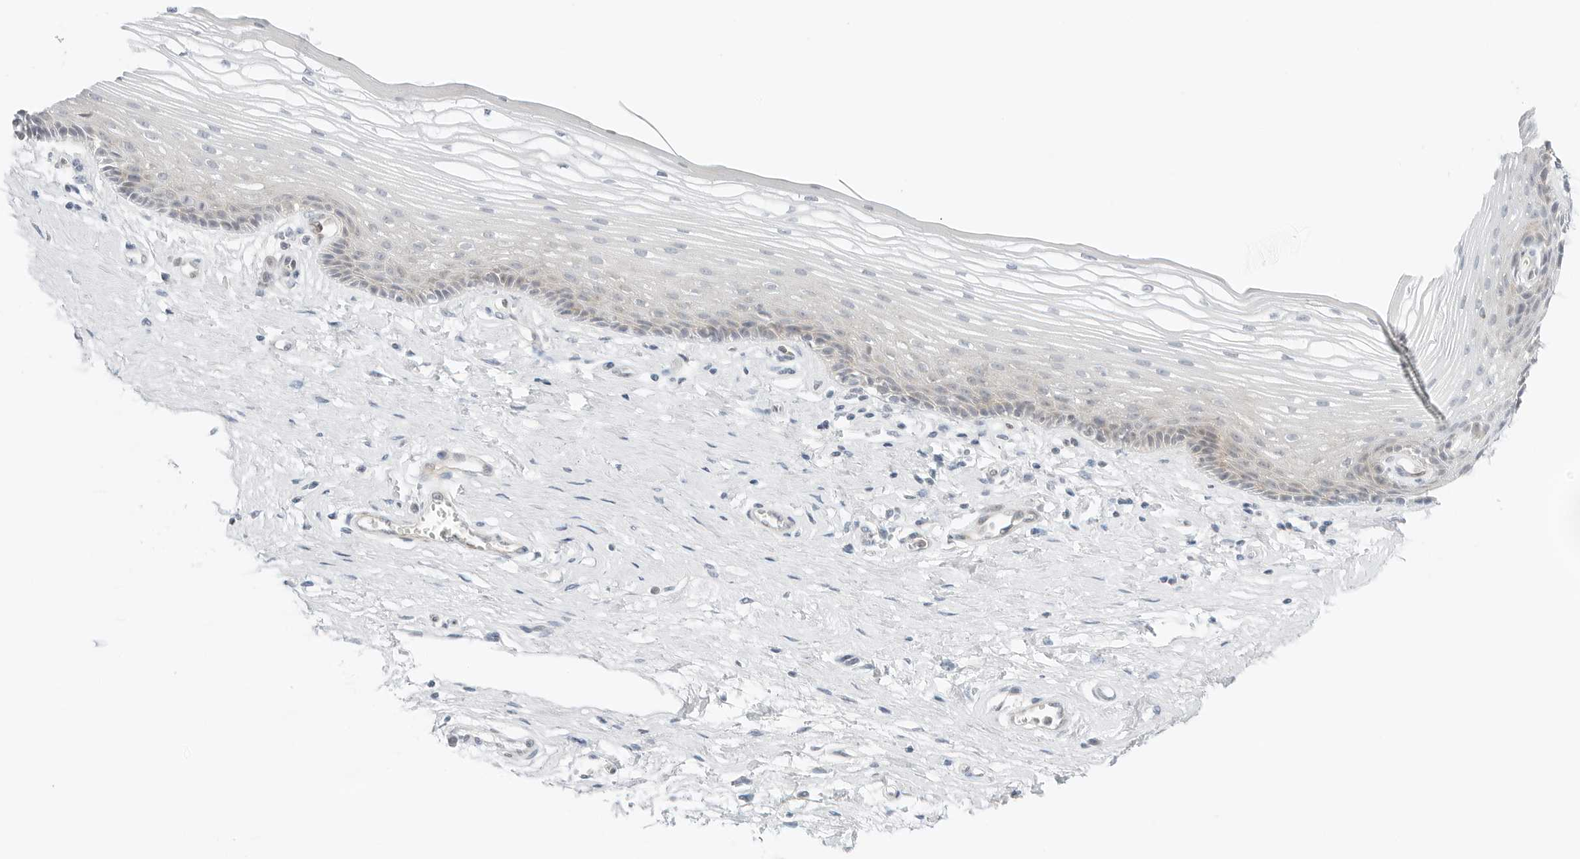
{"staining": {"intensity": "moderate", "quantity": "<25%", "location": "cytoplasmic/membranous"}, "tissue": "vagina", "cell_type": "Squamous epithelial cells", "image_type": "normal", "snomed": [{"axis": "morphology", "description": "Normal tissue, NOS"}, {"axis": "topography", "description": "Vagina"}], "caption": "Normal vagina reveals moderate cytoplasmic/membranous positivity in approximately <25% of squamous epithelial cells Using DAB (brown) and hematoxylin (blue) stains, captured at high magnification using brightfield microscopy..", "gene": "IQCC", "patient": {"sex": "female", "age": 46}}